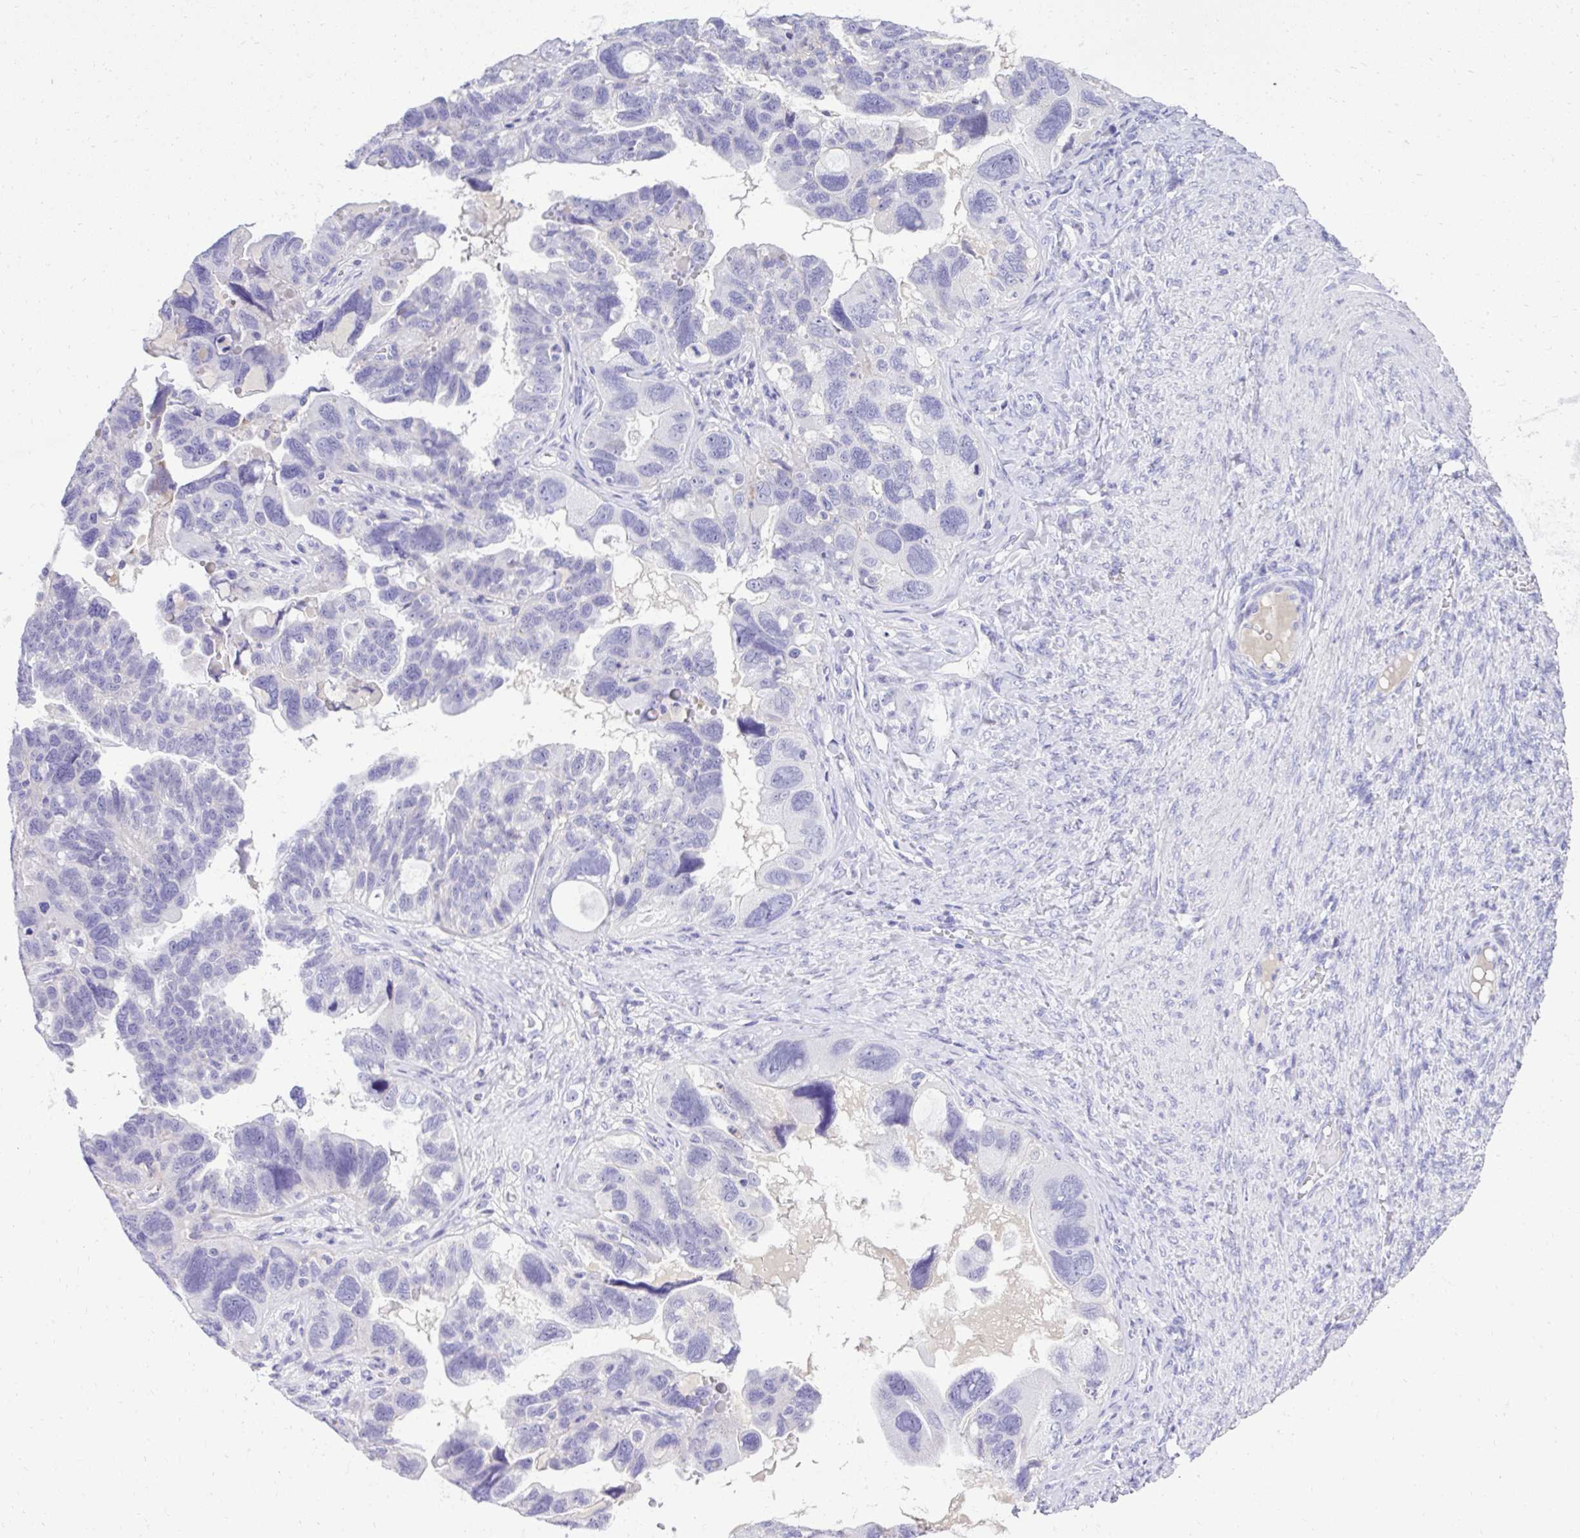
{"staining": {"intensity": "negative", "quantity": "none", "location": "none"}, "tissue": "ovarian cancer", "cell_type": "Tumor cells", "image_type": "cancer", "snomed": [{"axis": "morphology", "description": "Cystadenocarcinoma, serous, NOS"}, {"axis": "topography", "description": "Ovary"}], "caption": "DAB (3,3'-diaminobenzidine) immunohistochemical staining of serous cystadenocarcinoma (ovarian) shows no significant positivity in tumor cells.", "gene": "ST6GALNAC3", "patient": {"sex": "female", "age": 60}}